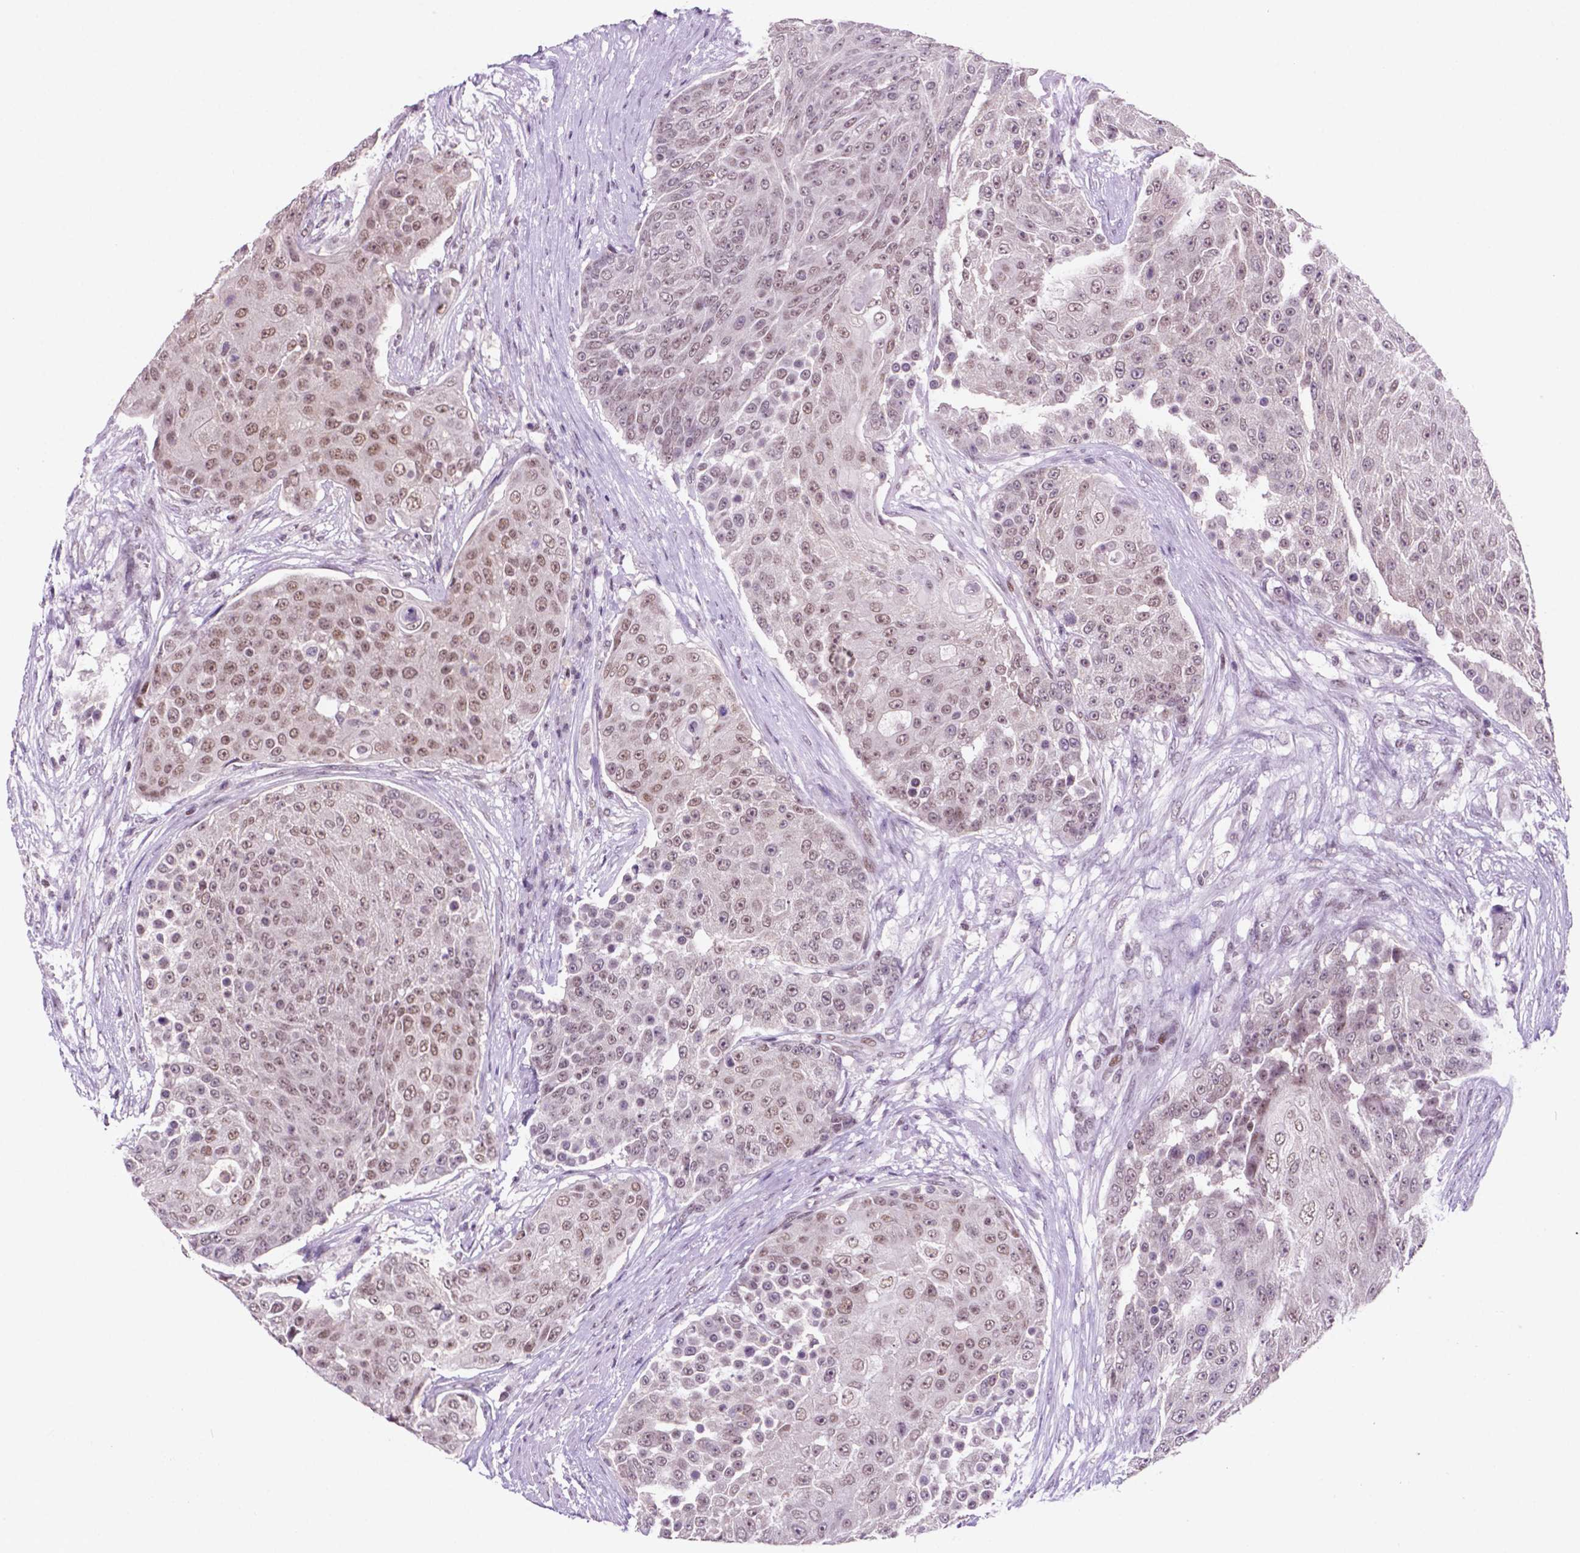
{"staining": {"intensity": "moderate", "quantity": "25%-75%", "location": "nuclear"}, "tissue": "urothelial cancer", "cell_type": "Tumor cells", "image_type": "cancer", "snomed": [{"axis": "morphology", "description": "Urothelial carcinoma, High grade"}, {"axis": "topography", "description": "Urinary bladder"}], "caption": "Urothelial cancer stained with DAB (3,3'-diaminobenzidine) immunohistochemistry exhibits medium levels of moderate nuclear staining in approximately 25%-75% of tumor cells.", "gene": "NCOR1", "patient": {"sex": "female", "age": 63}}